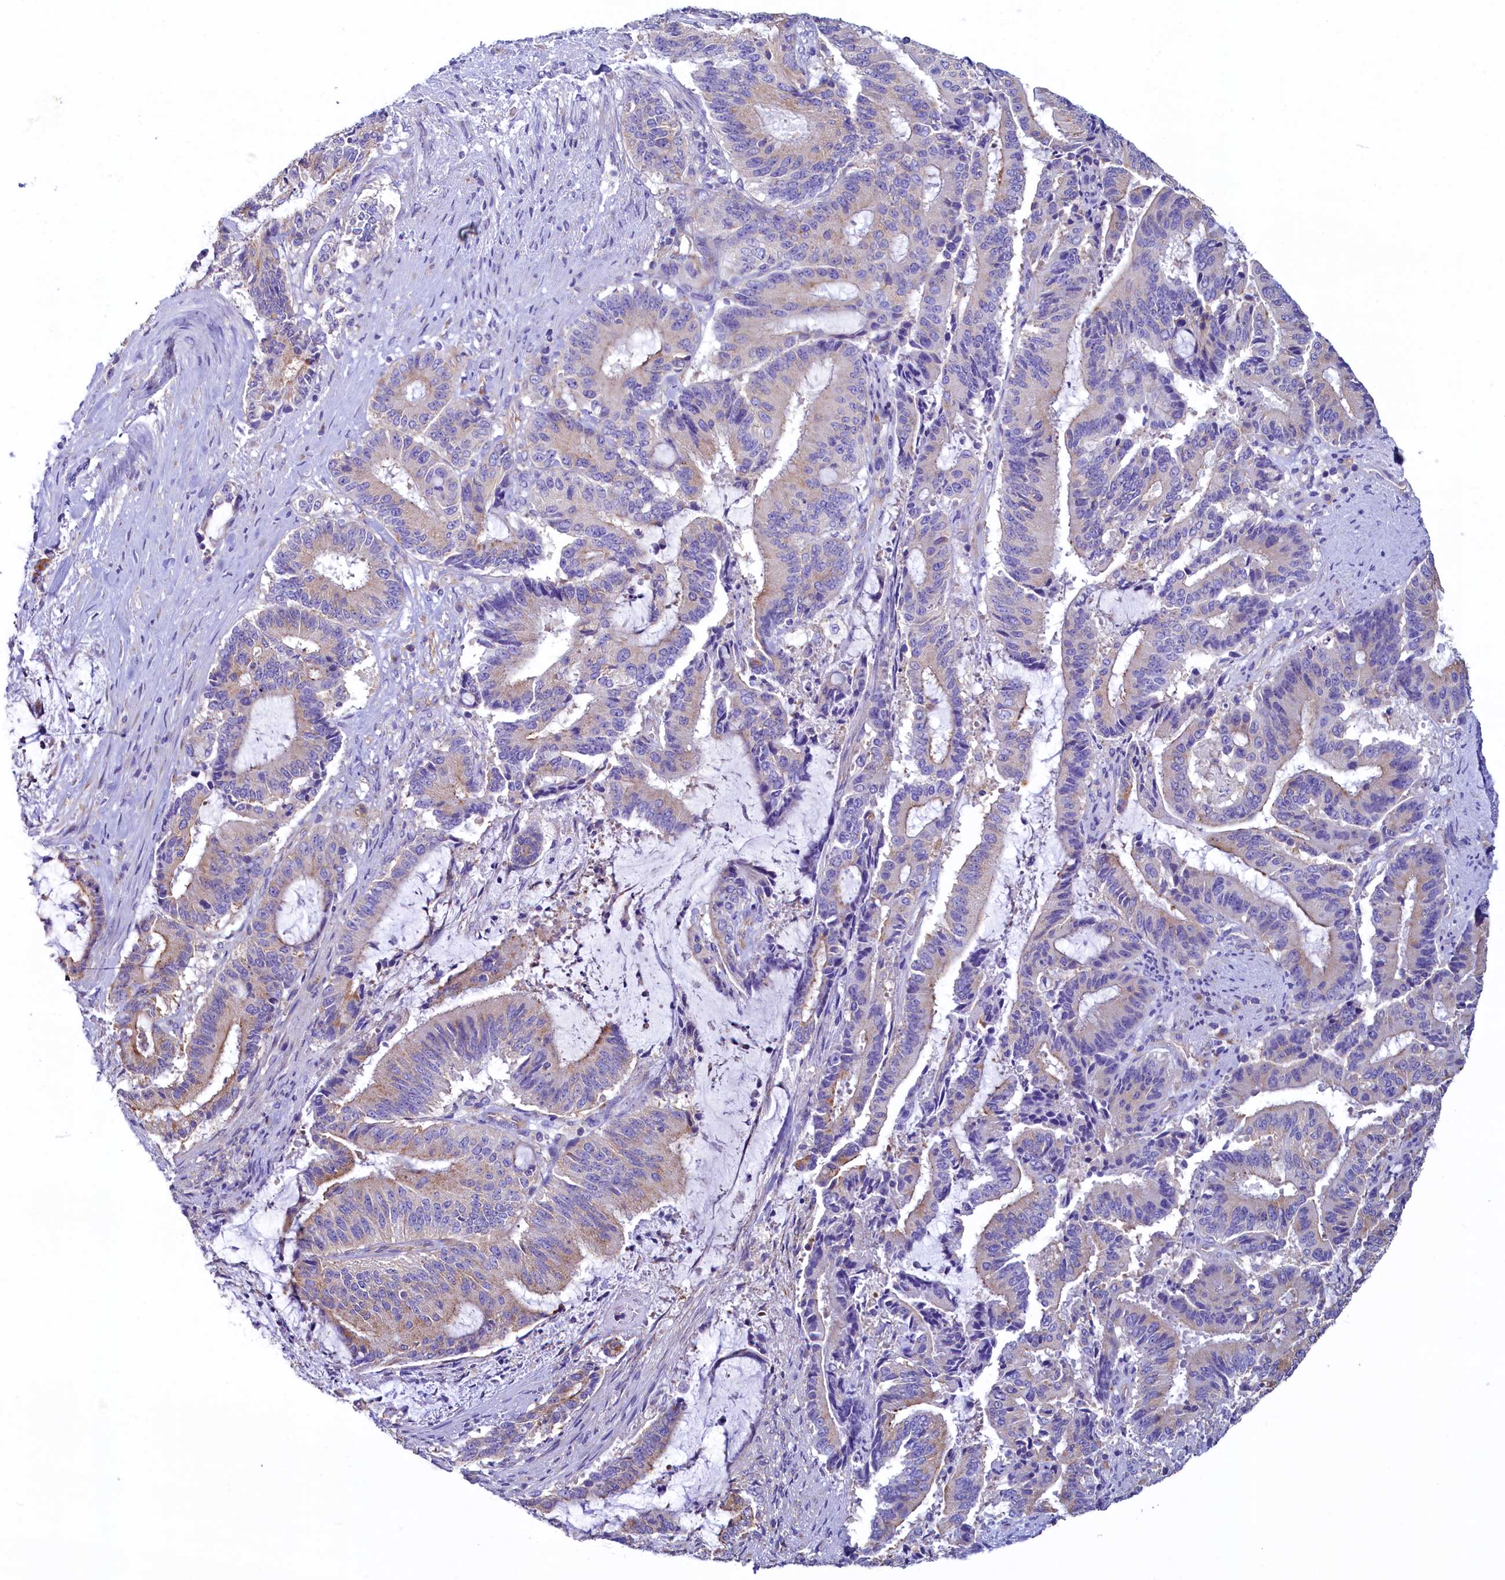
{"staining": {"intensity": "weak", "quantity": "25%-75%", "location": "cytoplasmic/membranous"}, "tissue": "liver cancer", "cell_type": "Tumor cells", "image_type": "cancer", "snomed": [{"axis": "morphology", "description": "Normal tissue, NOS"}, {"axis": "morphology", "description": "Cholangiocarcinoma"}, {"axis": "topography", "description": "Liver"}, {"axis": "topography", "description": "Peripheral nerve tissue"}], "caption": "A brown stain highlights weak cytoplasmic/membranous expression of a protein in cholangiocarcinoma (liver) tumor cells. (brown staining indicates protein expression, while blue staining denotes nuclei).", "gene": "GPR21", "patient": {"sex": "female", "age": 73}}